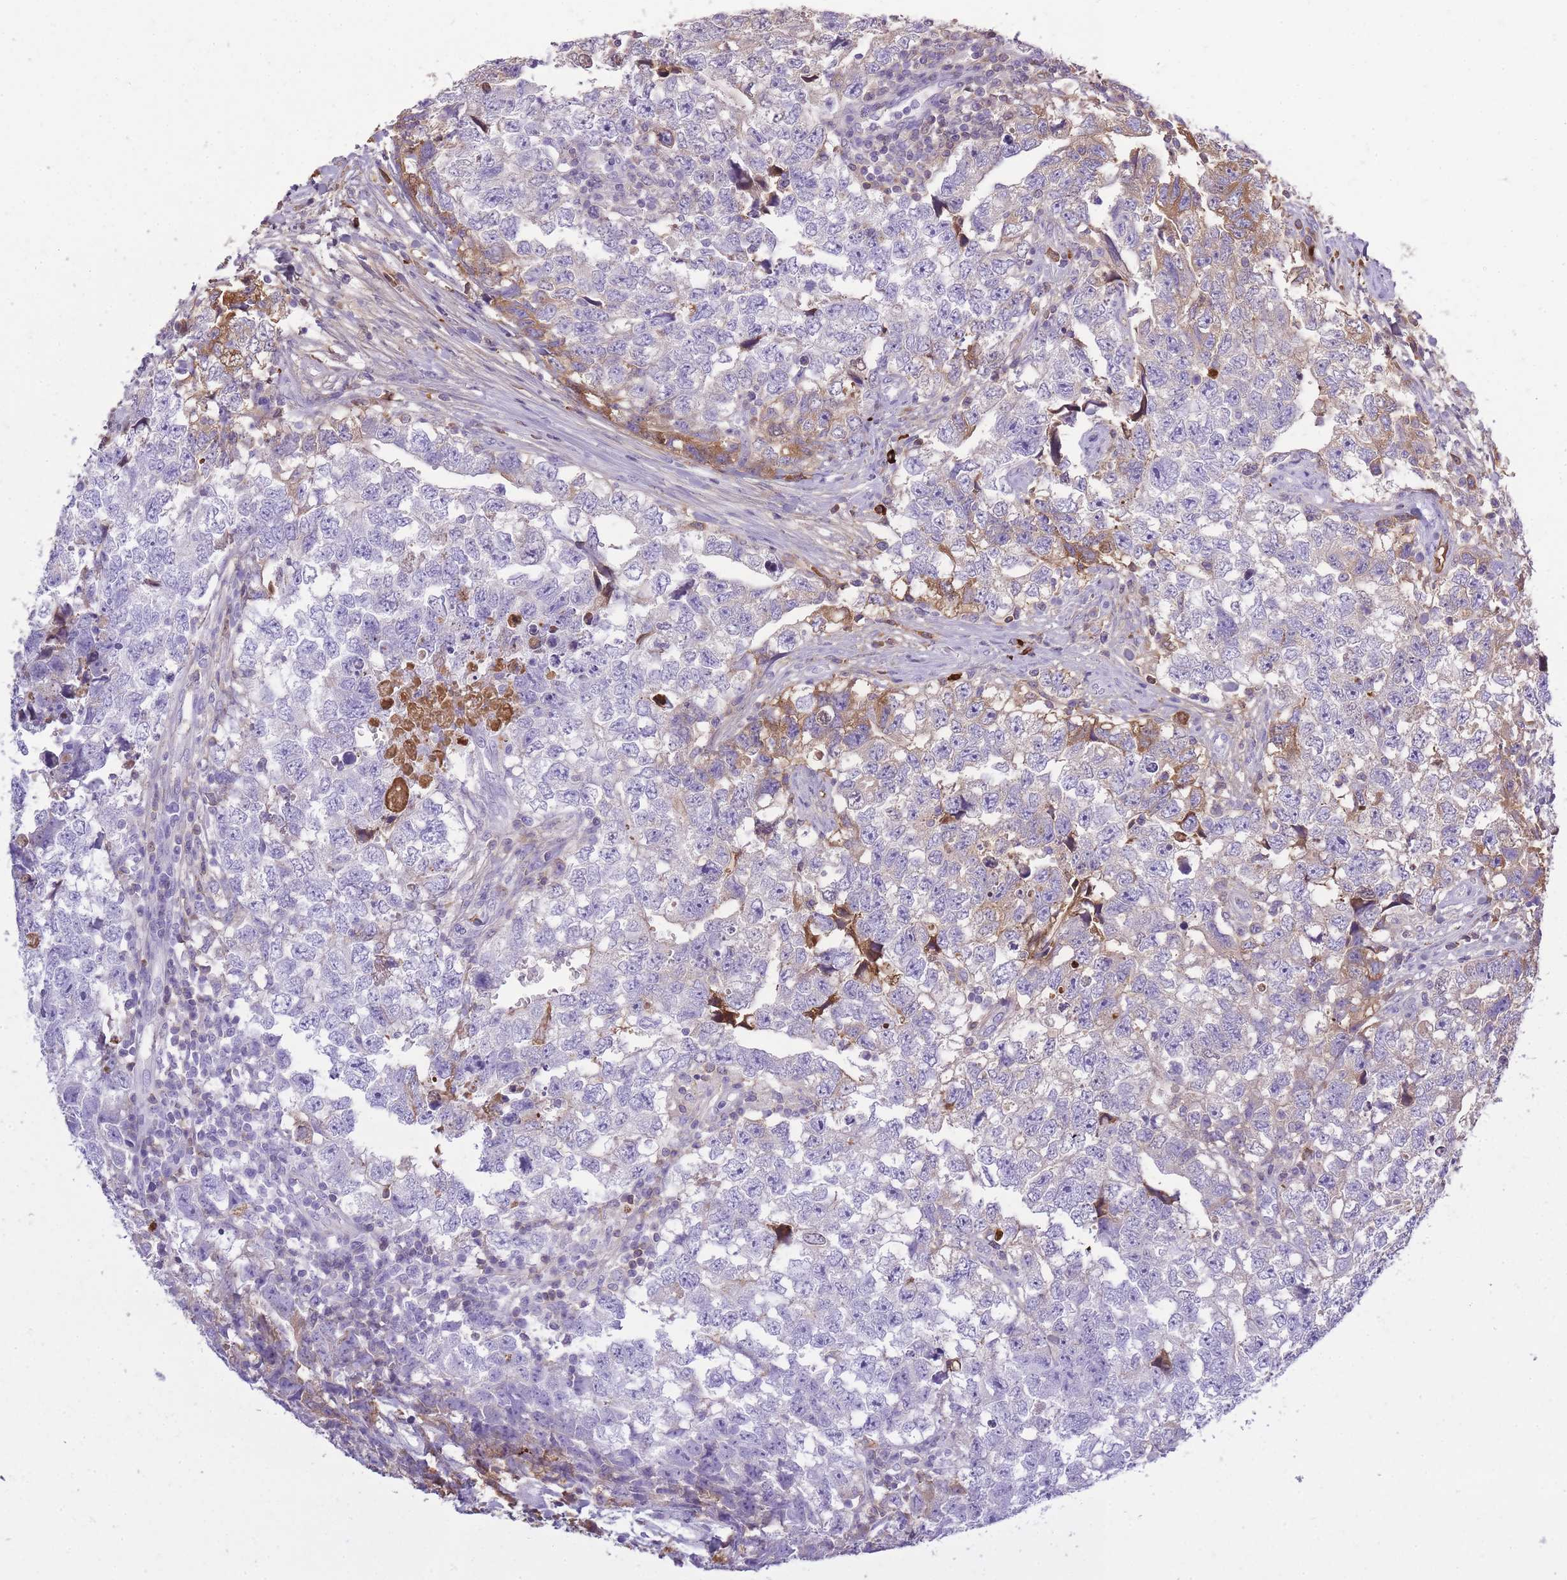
{"staining": {"intensity": "moderate", "quantity": "<25%", "location": "cytoplasmic/membranous"}, "tissue": "testis cancer", "cell_type": "Tumor cells", "image_type": "cancer", "snomed": [{"axis": "morphology", "description": "Carcinoma, Embryonal, NOS"}, {"axis": "topography", "description": "Testis"}], "caption": "This image displays immunohistochemistry (IHC) staining of testis cancer (embryonal carcinoma), with low moderate cytoplasmic/membranous staining in about <25% of tumor cells.", "gene": "IGKV1D-42", "patient": {"sex": "male", "age": 22}}